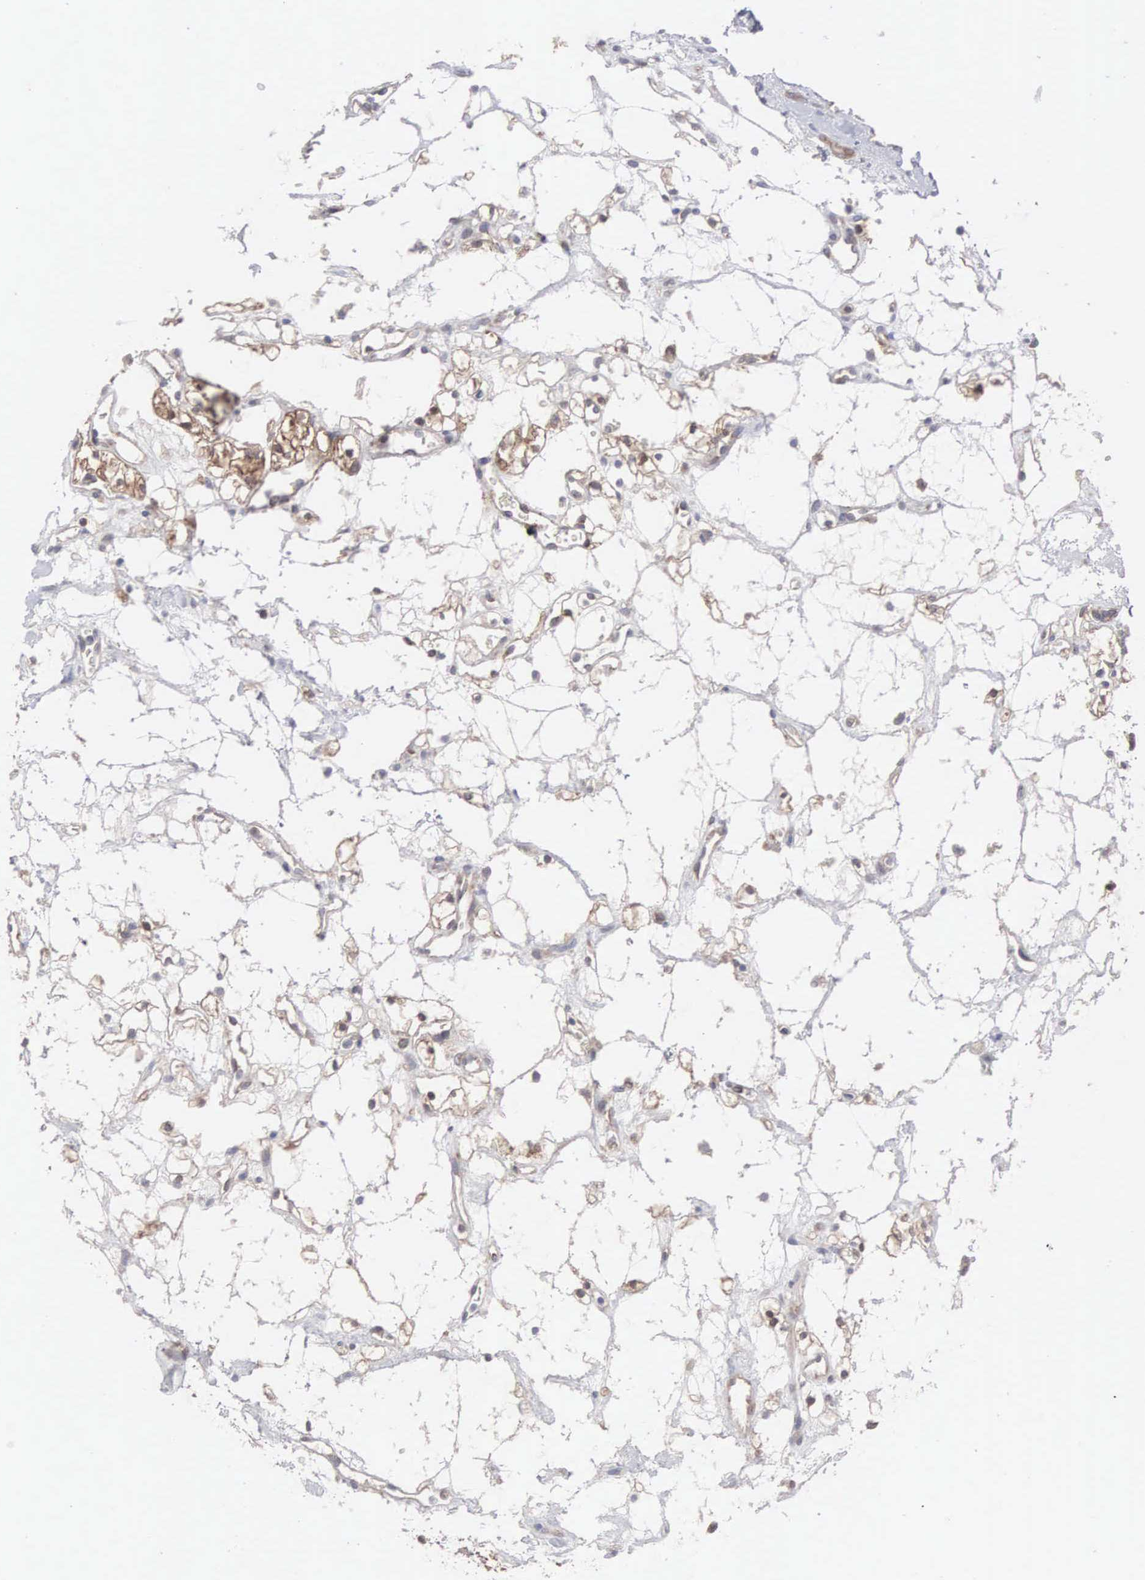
{"staining": {"intensity": "weak", "quantity": ">75%", "location": "cytoplasmic/membranous"}, "tissue": "renal cancer", "cell_type": "Tumor cells", "image_type": "cancer", "snomed": [{"axis": "morphology", "description": "Adenocarcinoma, NOS"}, {"axis": "topography", "description": "Kidney"}], "caption": "Immunohistochemistry (IHC) staining of renal adenocarcinoma, which exhibits low levels of weak cytoplasmic/membranous expression in approximately >75% of tumor cells indicating weak cytoplasmic/membranous protein staining. The staining was performed using DAB (brown) for protein detection and nuclei were counterstained in hematoxylin (blue).", "gene": "INF2", "patient": {"sex": "female", "age": 60}}